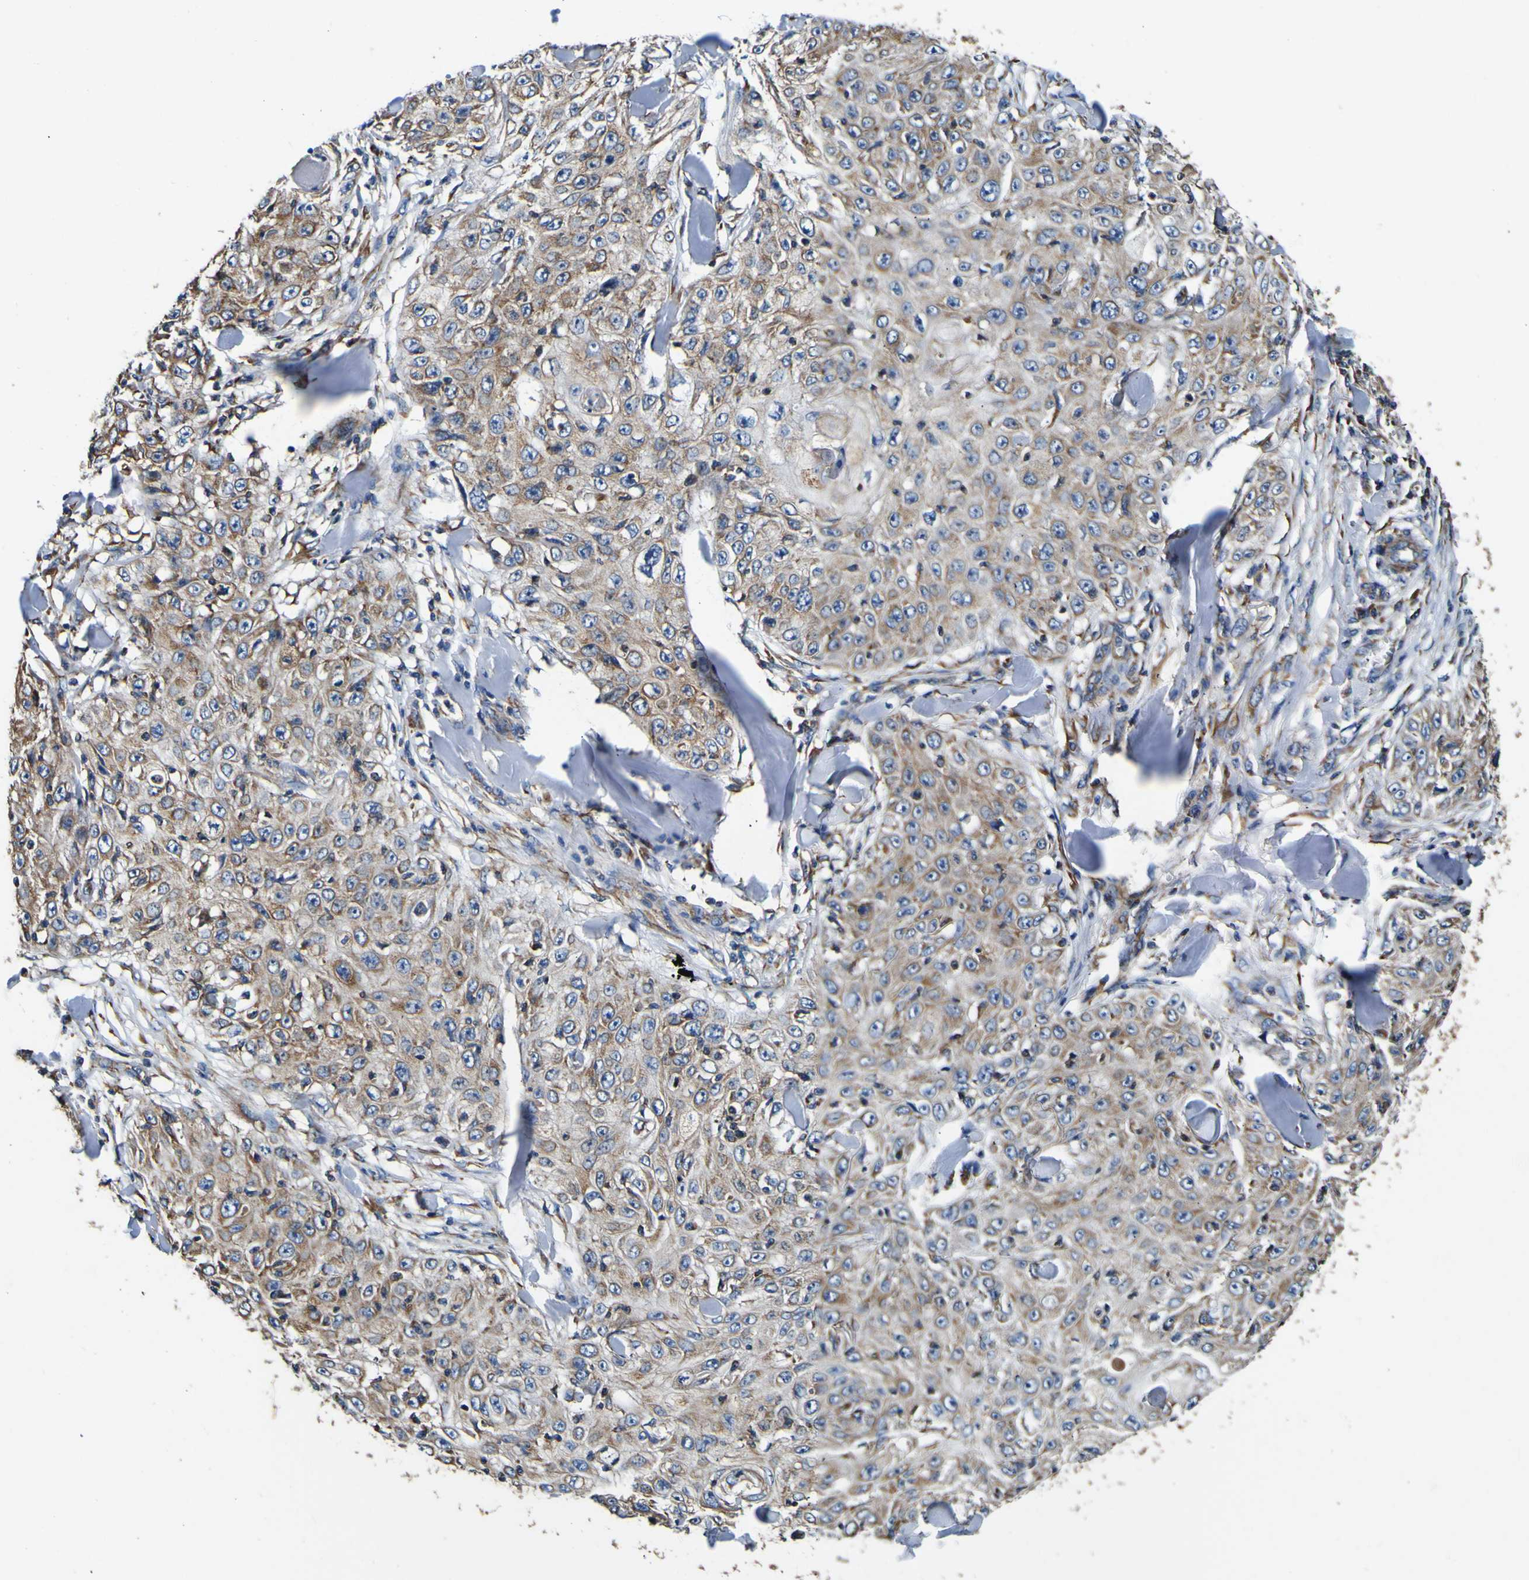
{"staining": {"intensity": "moderate", "quantity": ">75%", "location": "cytoplasmic/membranous"}, "tissue": "skin cancer", "cell_type": "Tumor cells", "image_type": "cancer", "snomed": [{"axis": "morphology", "description": "Squamous cell carcinoma, NOS"}, {"axis": "topography", "description": "Skin"}], "caption": "Immunohistochemistry (DAB) staining of human skin squamous cell carcinoma shows moderate cytoplasmic/membranous protein positivity in about >75% of tumor cells.", "gene": "INPP5A", "patient": {"sex": "male", "age": 86}}